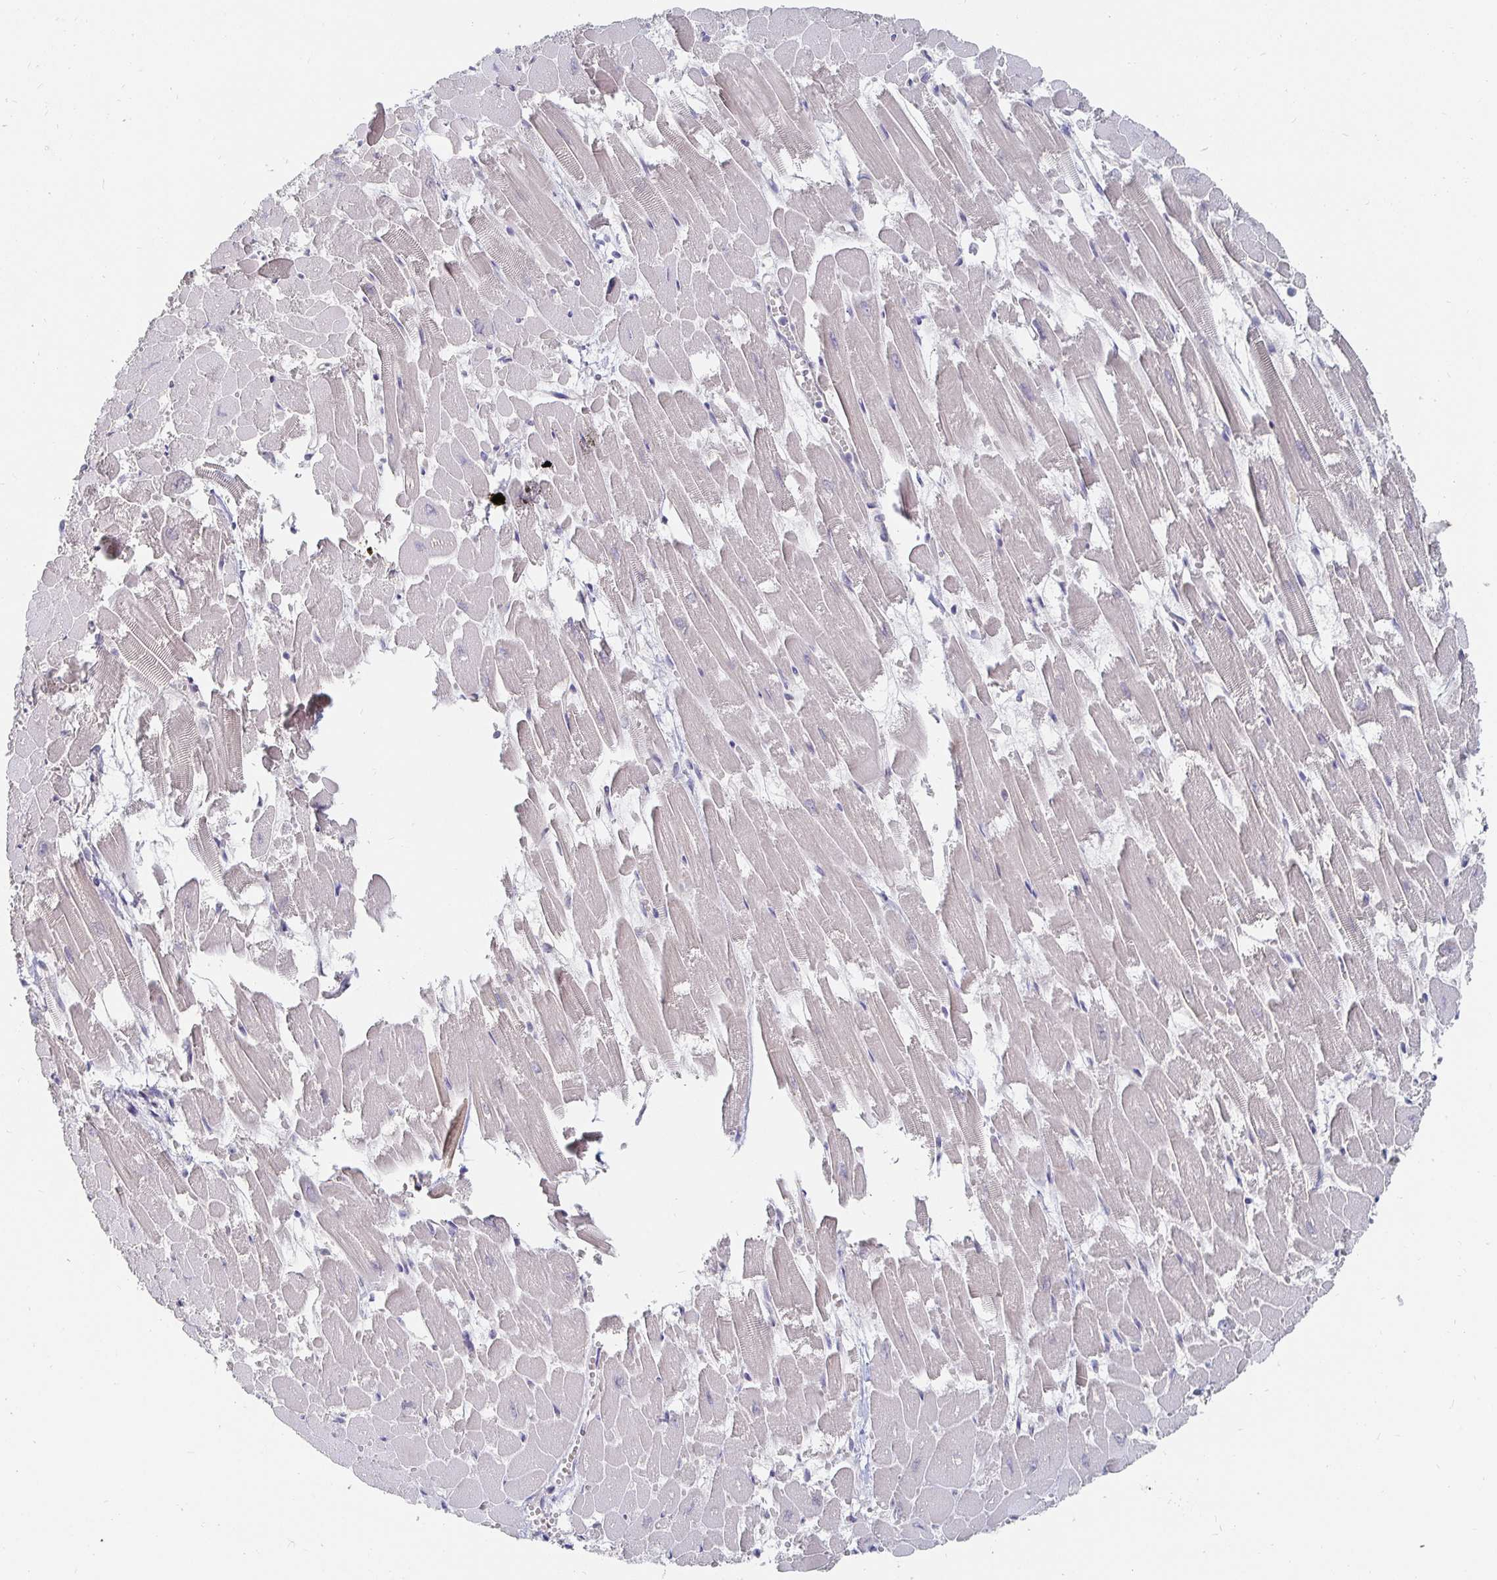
{"staining": {"intensity": "weak", "quantity": "<25%", "location": "cytoplasmic/membranous"}, "tissue": "heart muscle", "cell_type": "Cardiomyocytes", "image_type": "normal", "snomed": [{"axis": "morphology", "description": "Normal tissue, NOS"}, {"axis": "topography", "description": "Heart"}], "caption": "This micrograph is of benign heart muscle stained with IHC to label a protein in brown with the nuclei are counter-stained blue. There is no expression in cardiomyocytes.", "gene": "MEIS1", "patient": {"sex": "female", "age": 52}}